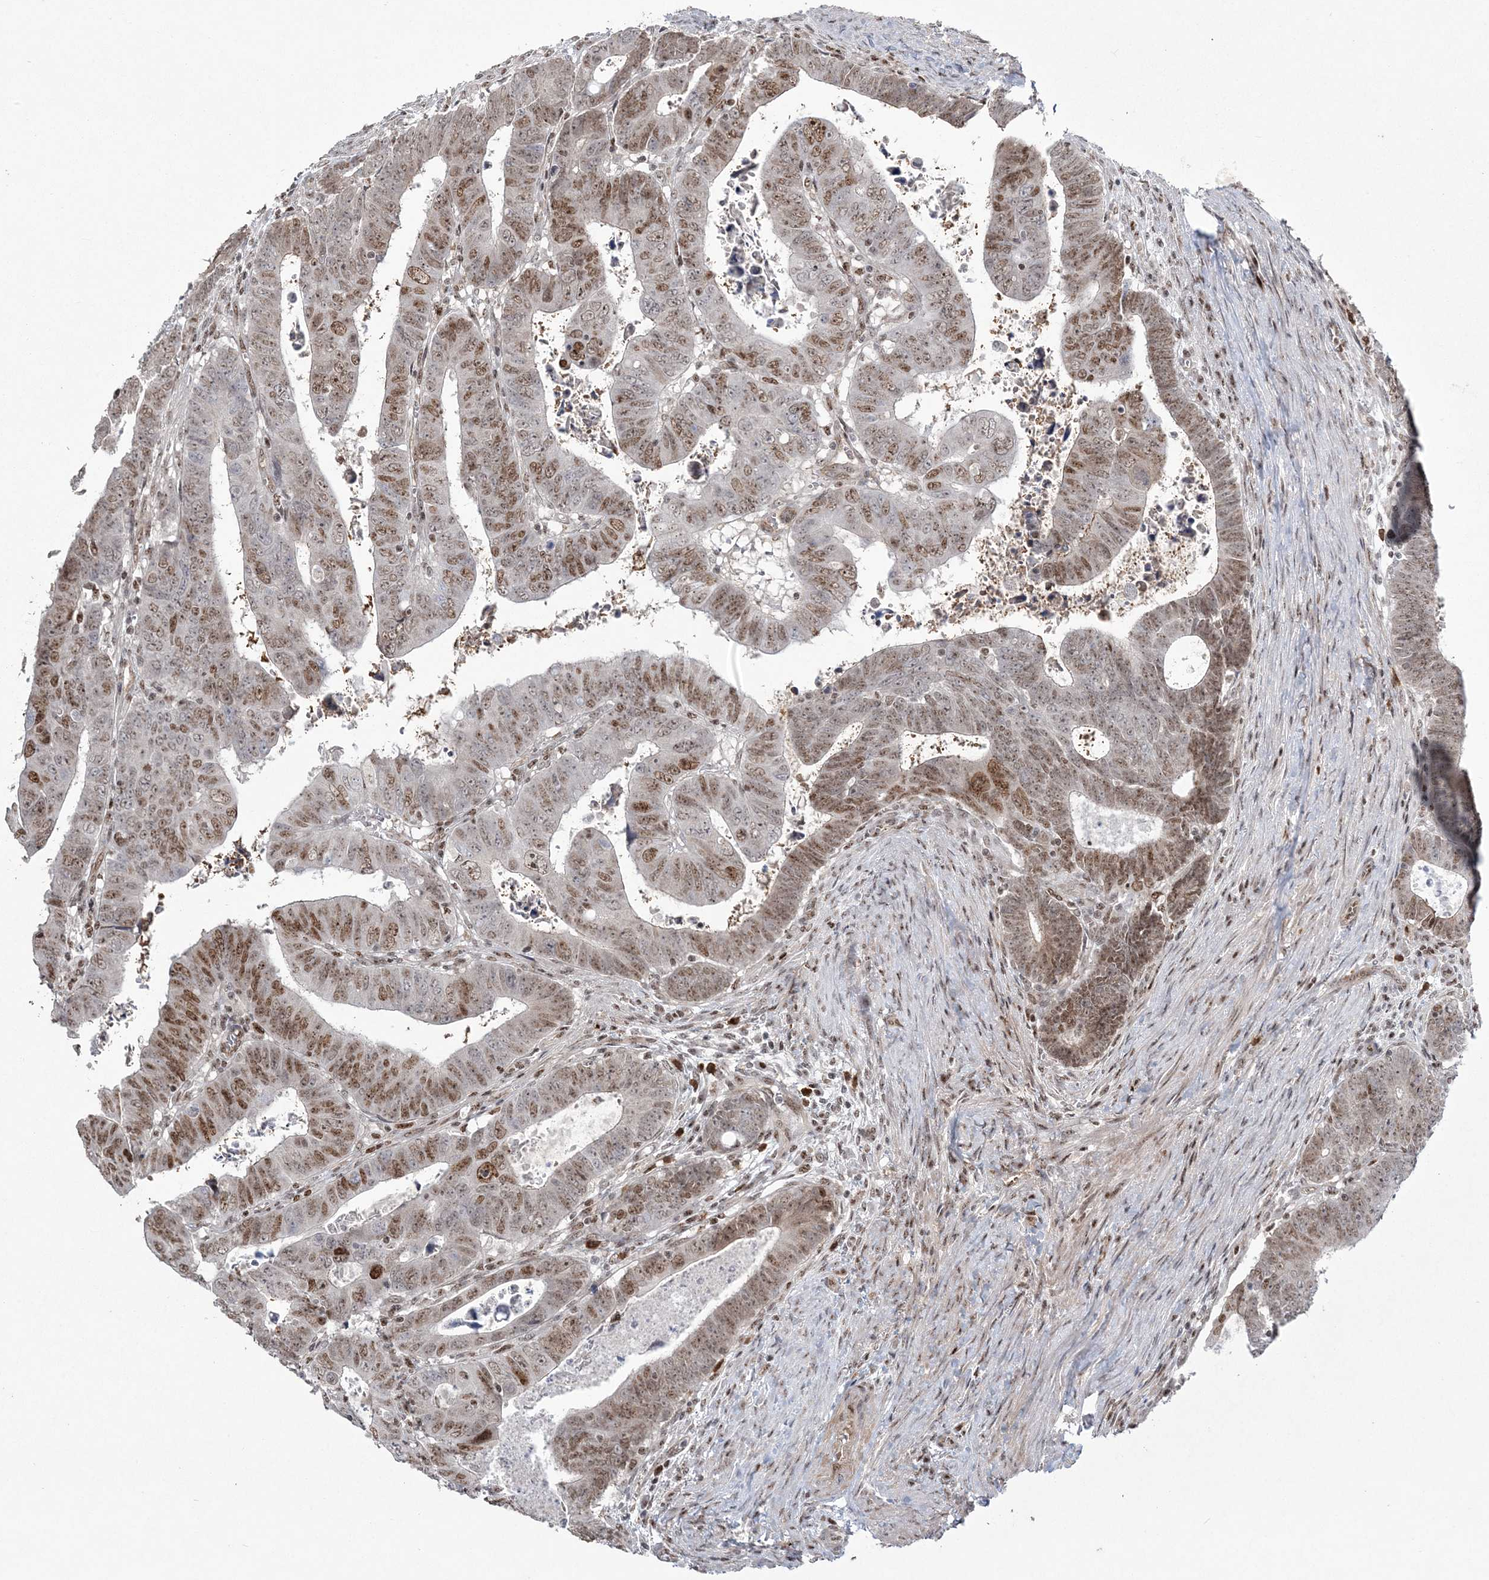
{"staining": {"intensity": "moderate", "quantity": ">75%", "location": "nuclear"}, "tissue": "colorectal cancer", "cell_type": "Tumor cells", "image_type": "cancer", "snomed": [{"axis": "morphology", "description": "Normal tissue, NOS"}, {"axis": "morphology", "description": "Adenocarcinoma, NOS"}, {"axis": "topography", "description": "Rectum"}], "caption": "Tumor cells display moderate nuclear expression in about >75% of cells in colorectal cancer (adenocarcinoma).", "gene": "RBM17", "patient": {"sex": "female", "age": 65}}